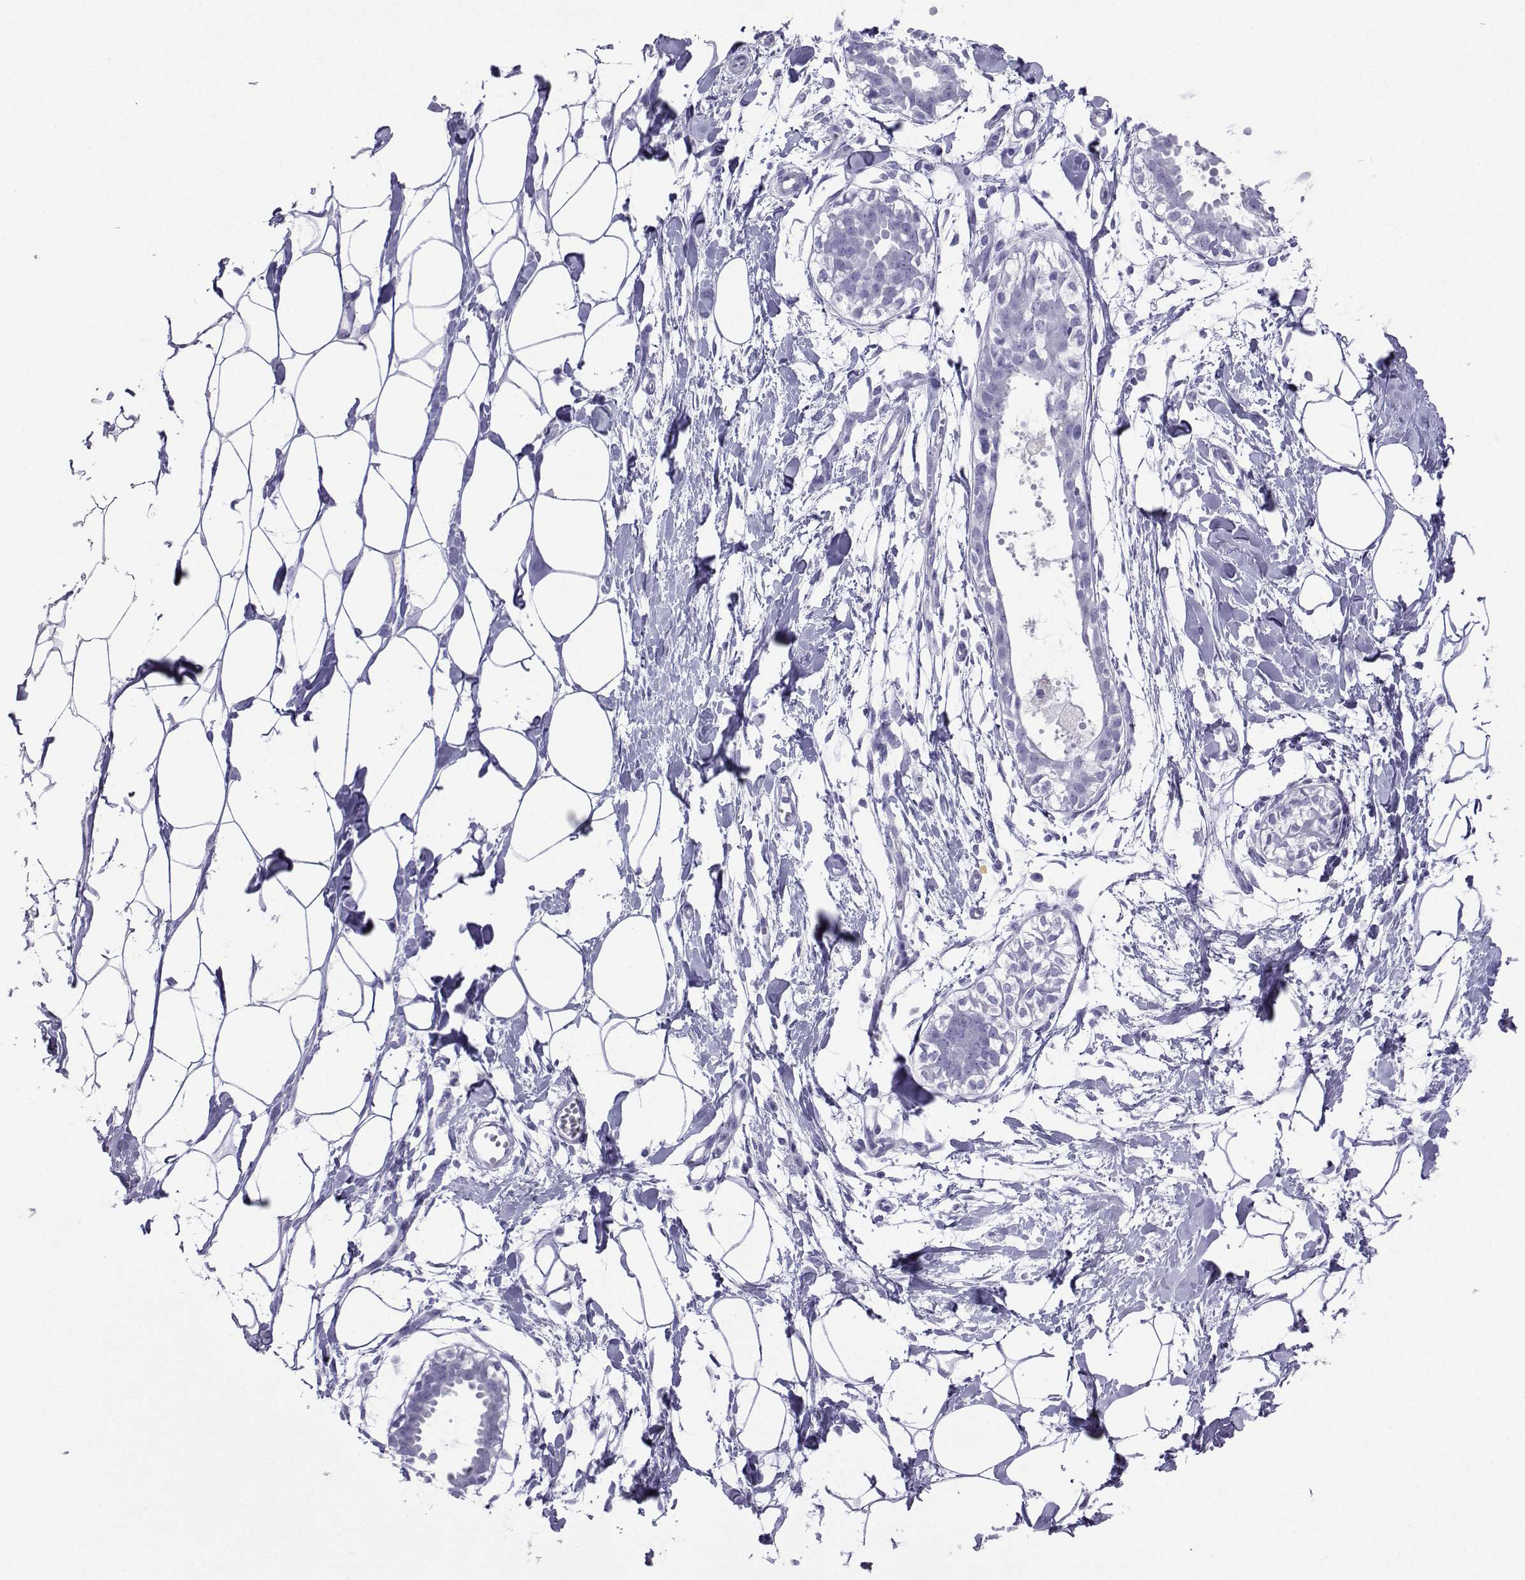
{"staining": {"intensity": "negative", "quantity": "none", "location": "none"}, "tissue": "breast", "cell_type": "Adipocytes", "image_type": "normal", "snomed": [{"axis": "morphology", "description": "Normal tissue, NOS"}, {"axis": "topography", "description": "Breast"}], "caption": "DAB (3,3'-diaminobenzidine) immunohistochemical staining of unremarkable breast displays no significant staining in adipocytes.", "gene": "LORICRIN", "patient": {"sex": "female", "age": 49}}